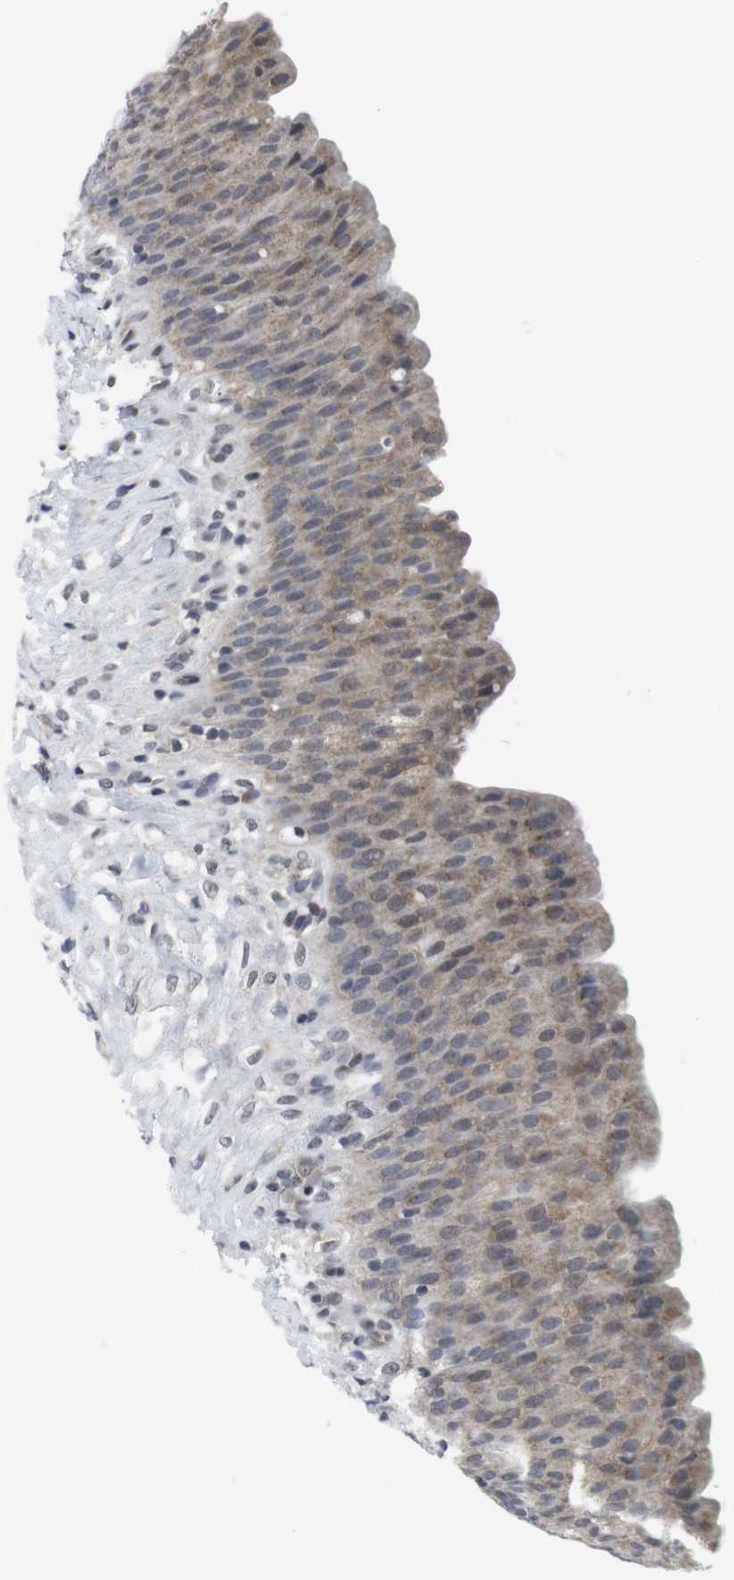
{"staining": {"intensity": "moderate", "quantity": ">75%", "location": "cytoplasmic/membranous,nuclear"}, "tissue": "urinary bladder", "cell_type": "Urothelial cells", "image_type": "normal", "snomed": [{"axis": "morphology", "description": "Normal tissue, NOS"}, {"axis": "topography", "description": "Urinary bladder"}], "caption": "Immunohistochemistry (DAB) staining of benign human urinary bladder demonstrates moderate cytoplasmic/membranous,nuclear protein expression in about >75% of urothelial cells.", "gene": "GEMIN2", "patient": {"sex": "female", "age": 79}}